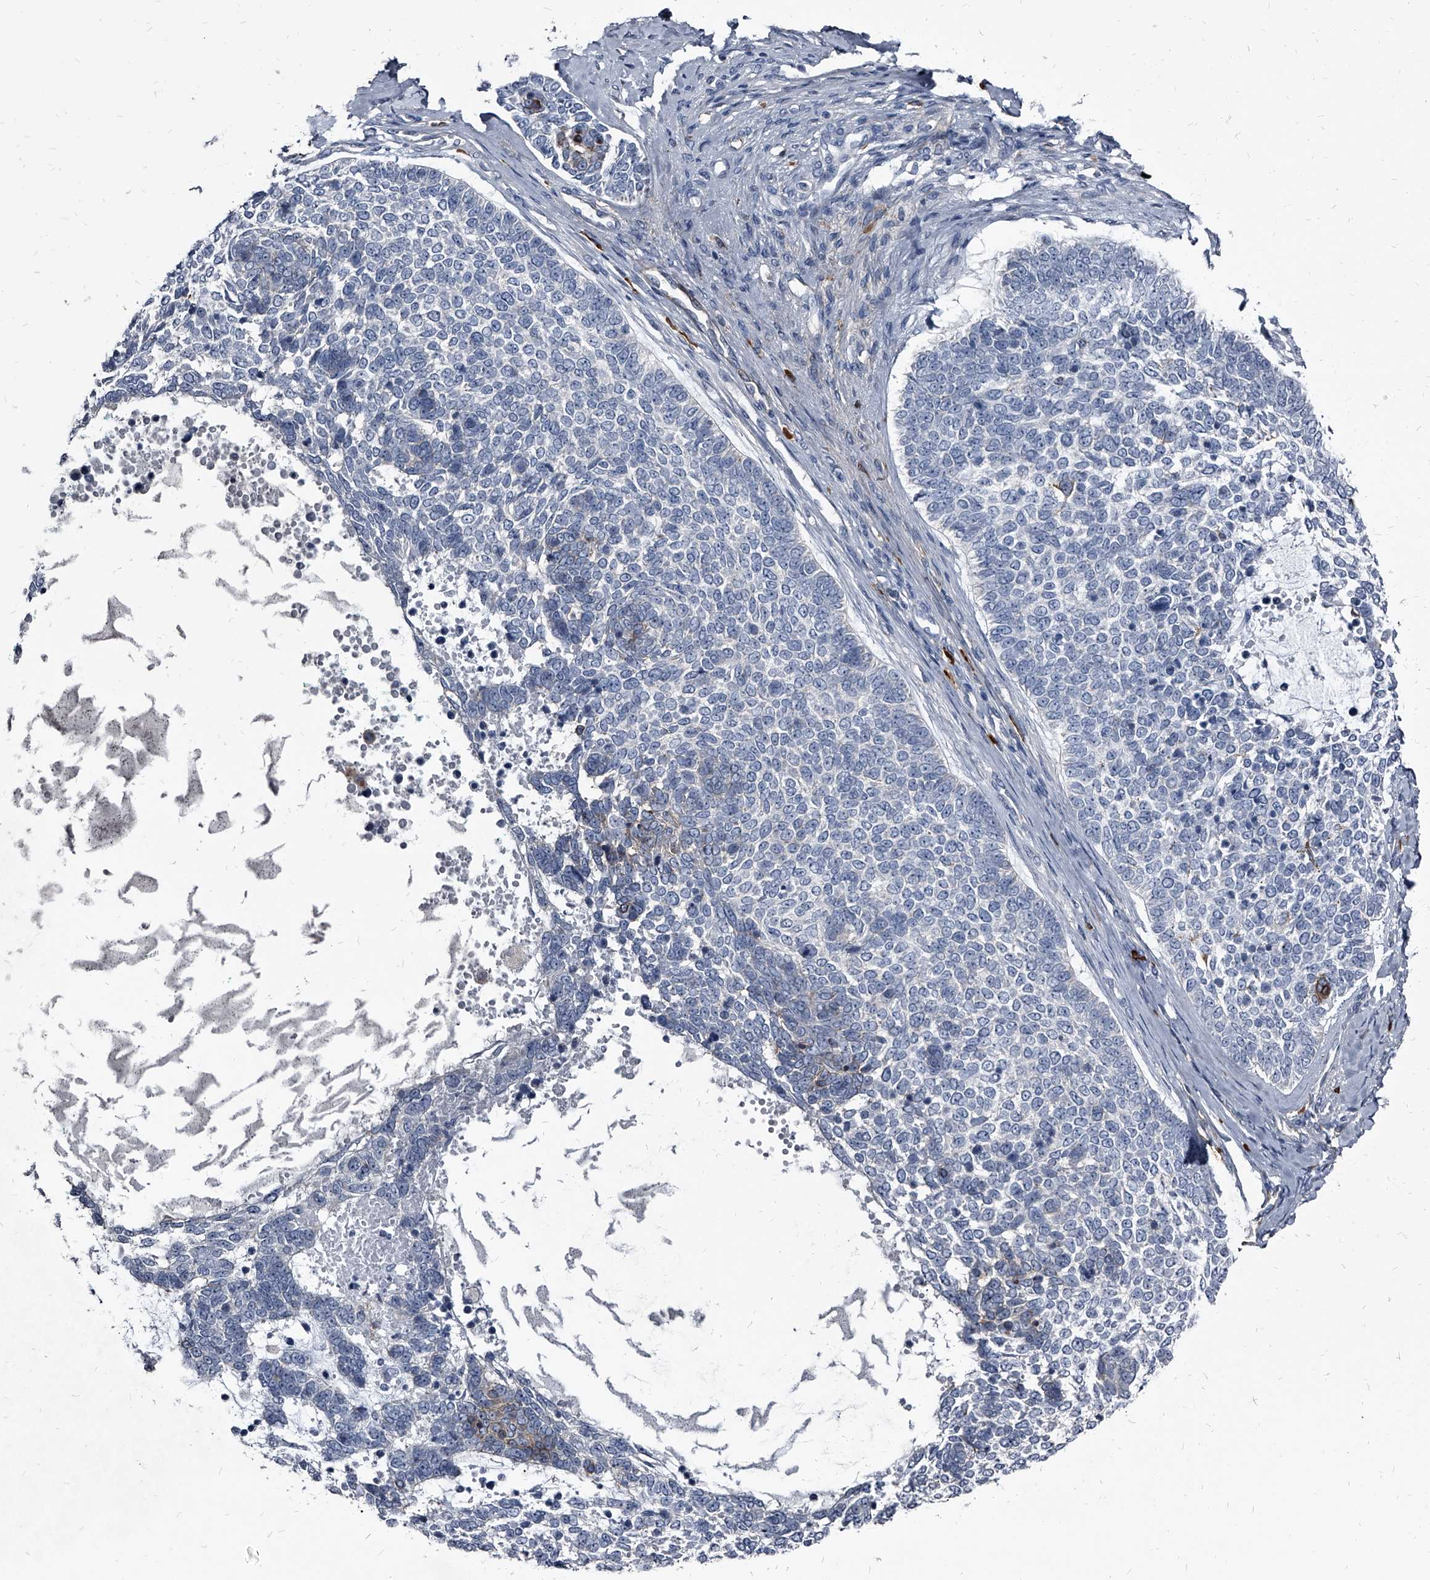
{"staining": {"intensity": "negative", "quantity": "none", "location": "none"}, "tissue": "skin cancer", "cell_type": "Tumor cells", "image_type": "cancer", "snomed": [{"axis": "morphology", "description": "Basal cell carcinoma"}, {"axis": "topography", "description": "Skin"}], "caption": "High power microscopy photomicrograph of an immunohistochemistry image of basal cell carcinoma (skin), revealing no significant expression in tumor cells.", "gene": "PGLYRP3", "patient": {"sex": "female", "age": 81}}